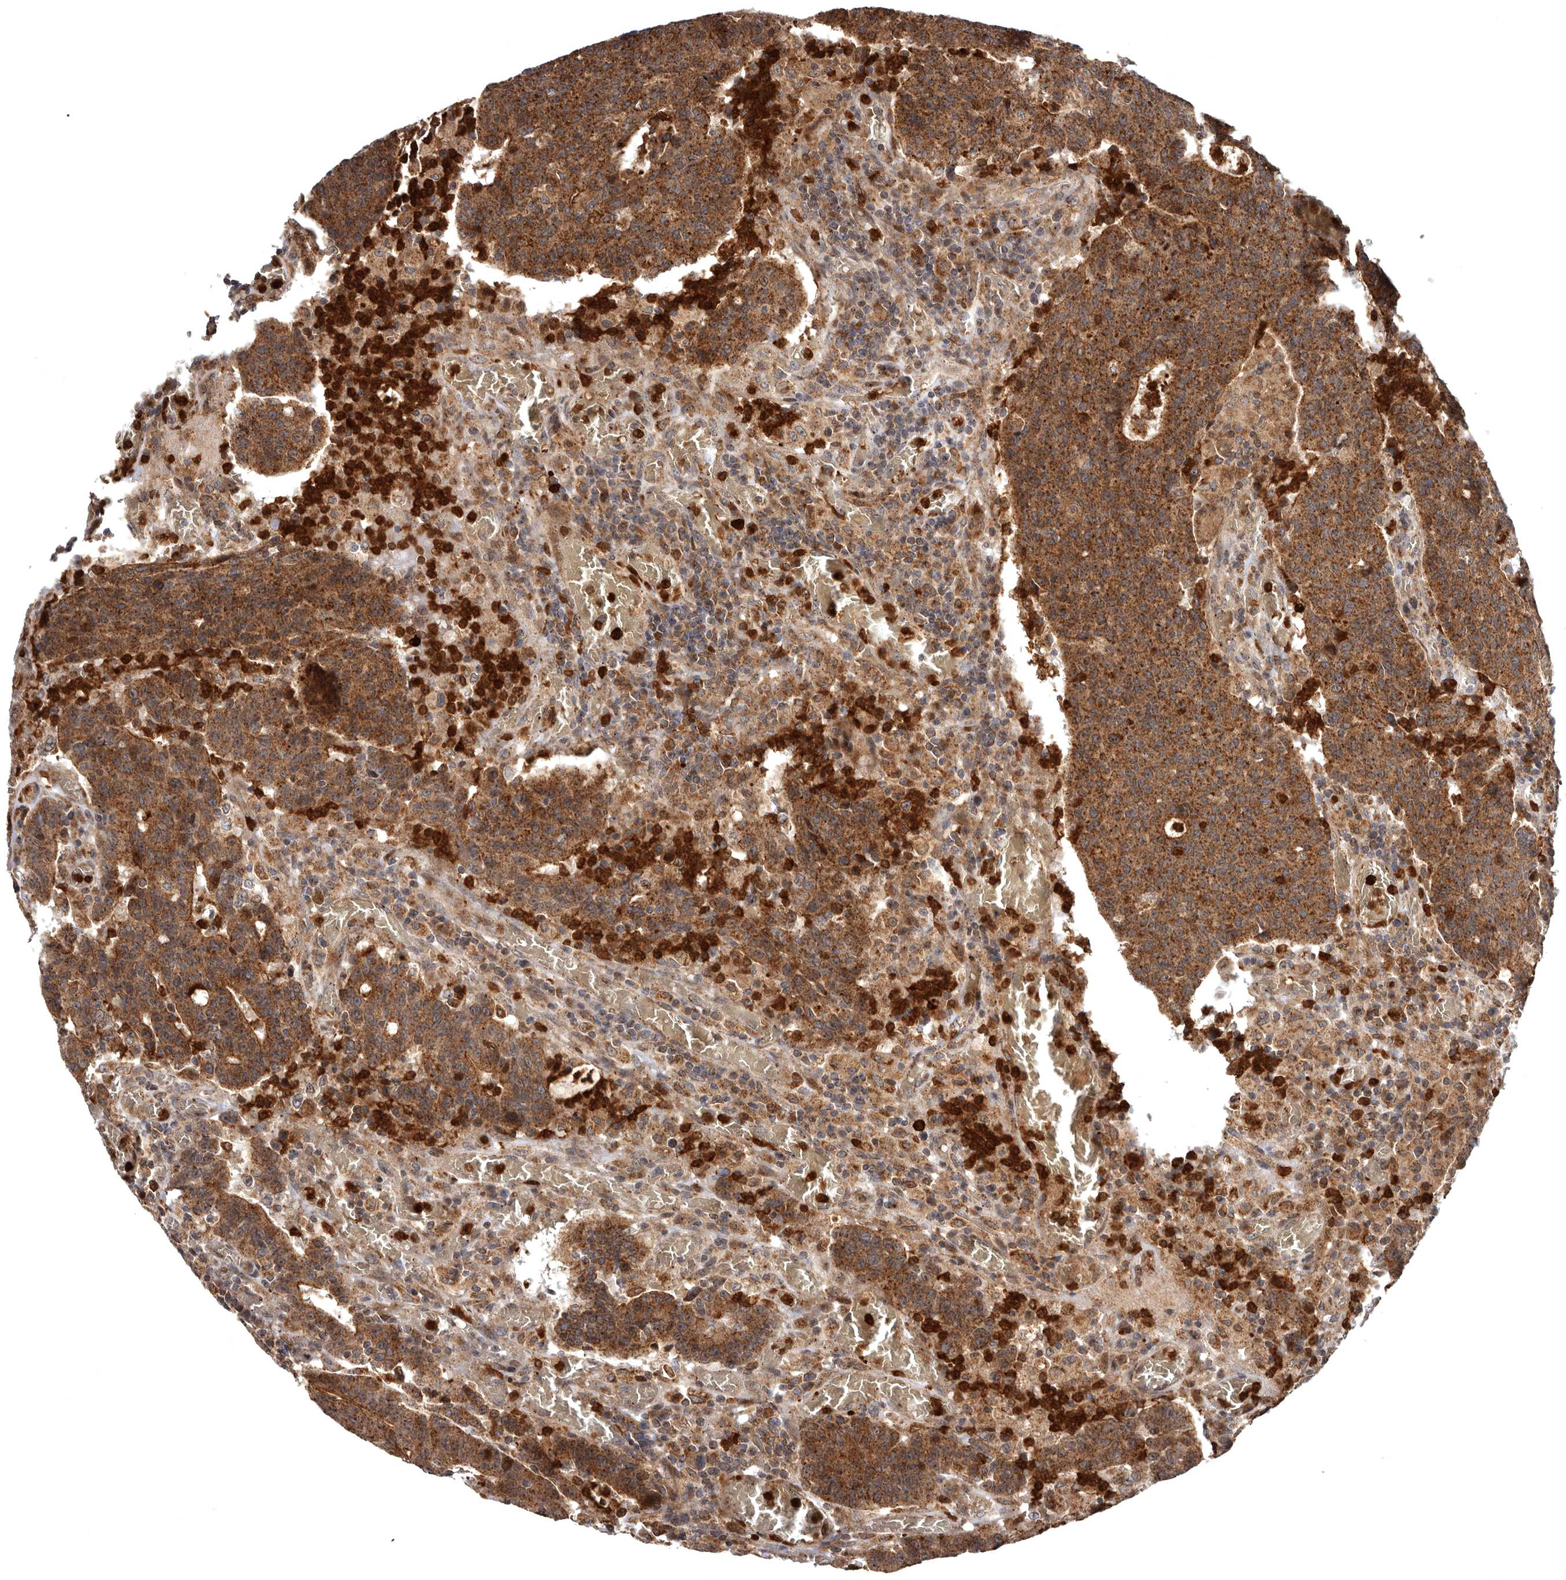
{"staining": {"intensity": "moderate", "quantity": ">75%", "location": "cytoplasmic/membranous"}, "tissue": "colorectal cancer", "cell_type": "Tumor cells", "image_type": "cancer", "snomed": [{"axis": "morphology", "description": "Adenocarcinoma, NOS"}, {"axis": "topography", "description": "Colon"}], "caption": "Immunohistochemical staining of colorectal adenocarcinoma exhibits moderate cytoplasmic/membranous protein staining in about >75% of tumor cells.", "gene": "FGFR4", "patient": {"sex": "female", "age": 75}}